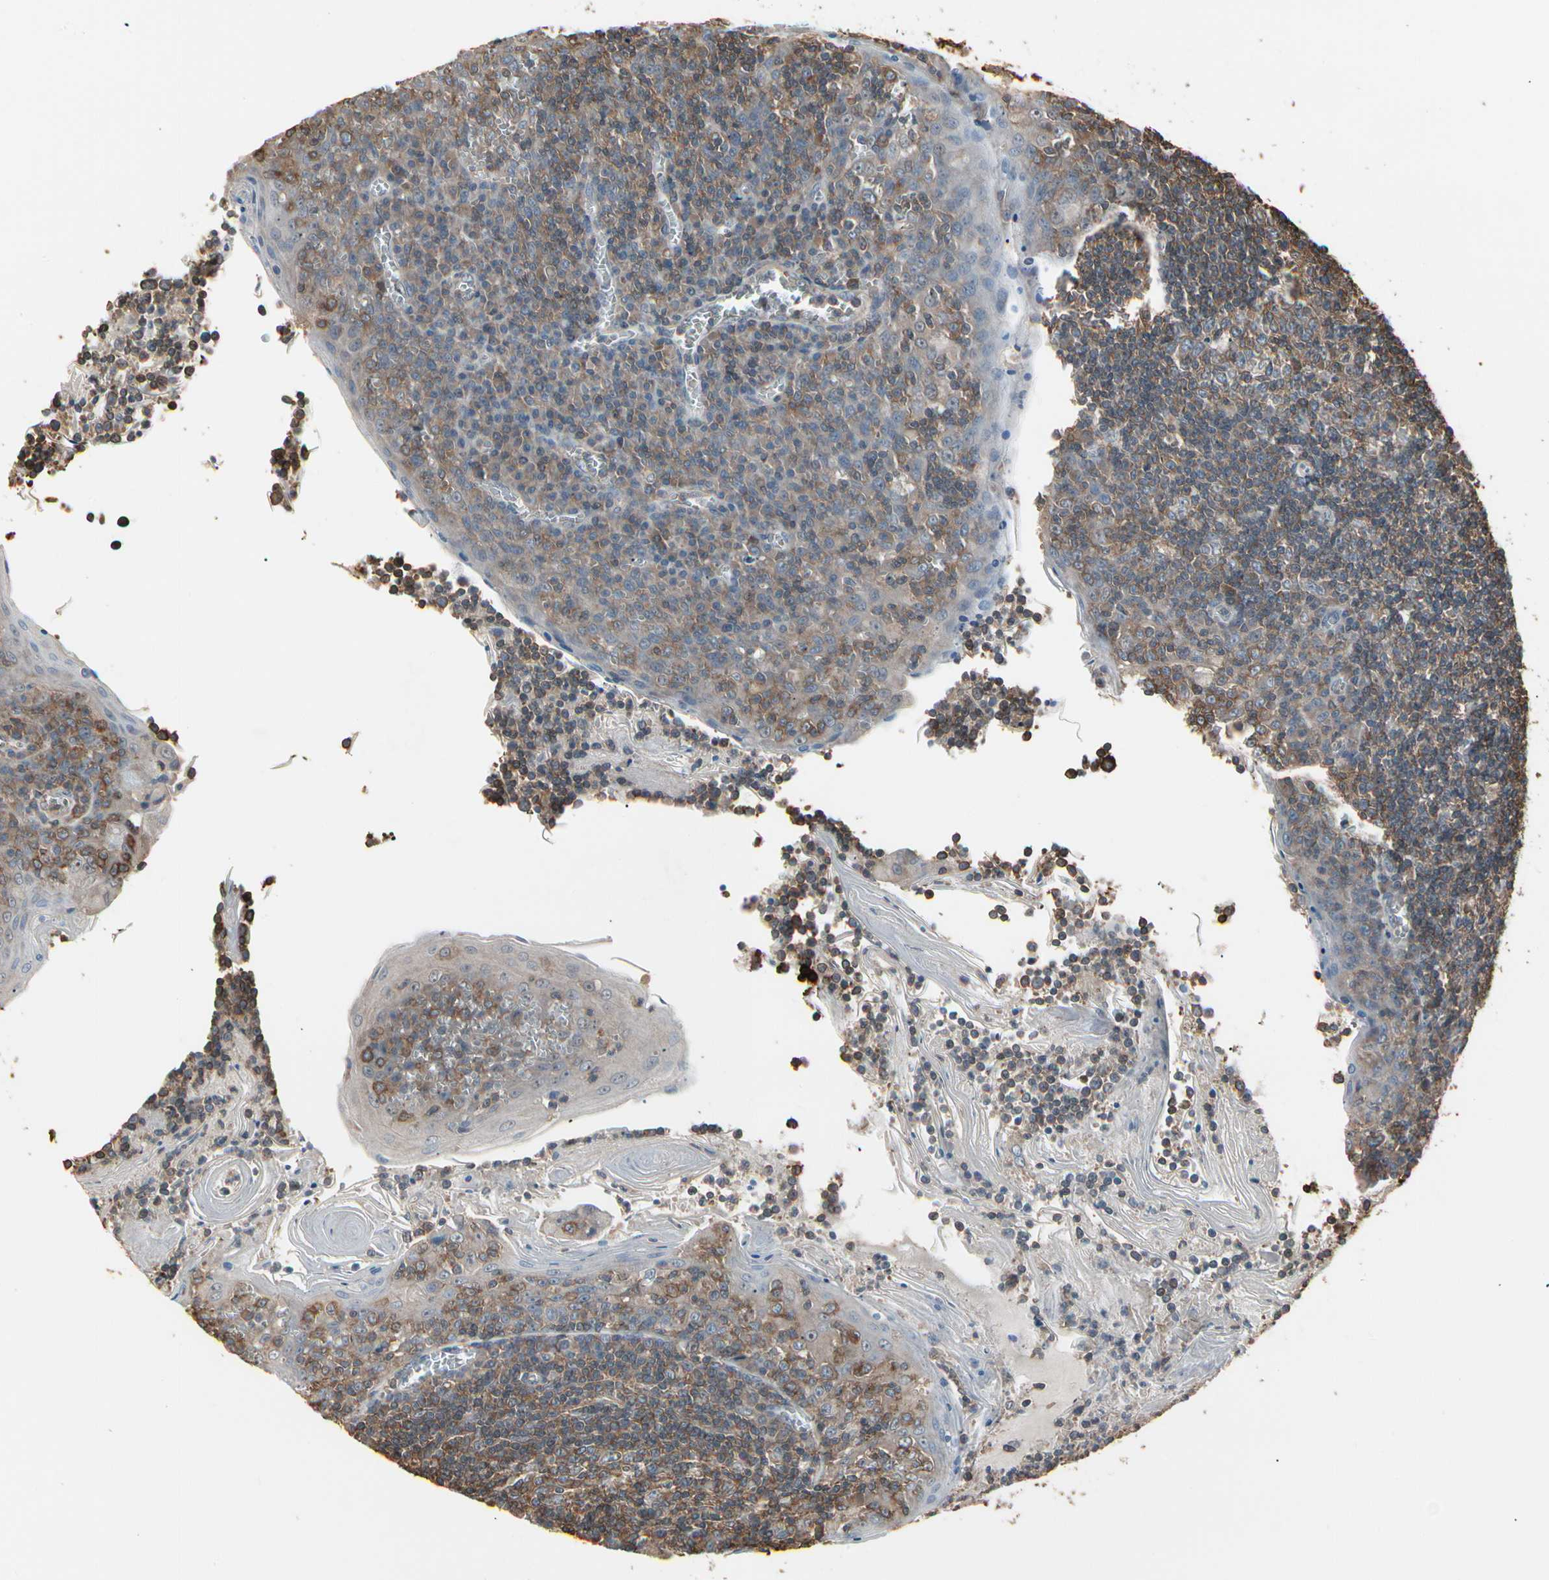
{"staining": {"intensity": "strong", "quantity": "25%-75%", "location": "cytoplasmic/membranous"}, "tissue": "tonsil", "cell_type": "Germinal center cells", "image_type": "normal", "snomed": [{"axis": "morphology", "description": "Normal tissue, NOS"}, {"axis": "topography", "description": "Tonsil"}], "caption": "An immunohistochemistry histopathology image of normal tissue is shown. Protein staining in brown highlights strong cytoplasmic/membranous positivity in tonsil within germinal center cells.", "gene": "MAPK13", "patient": {"sex": "male", "age": 31}}